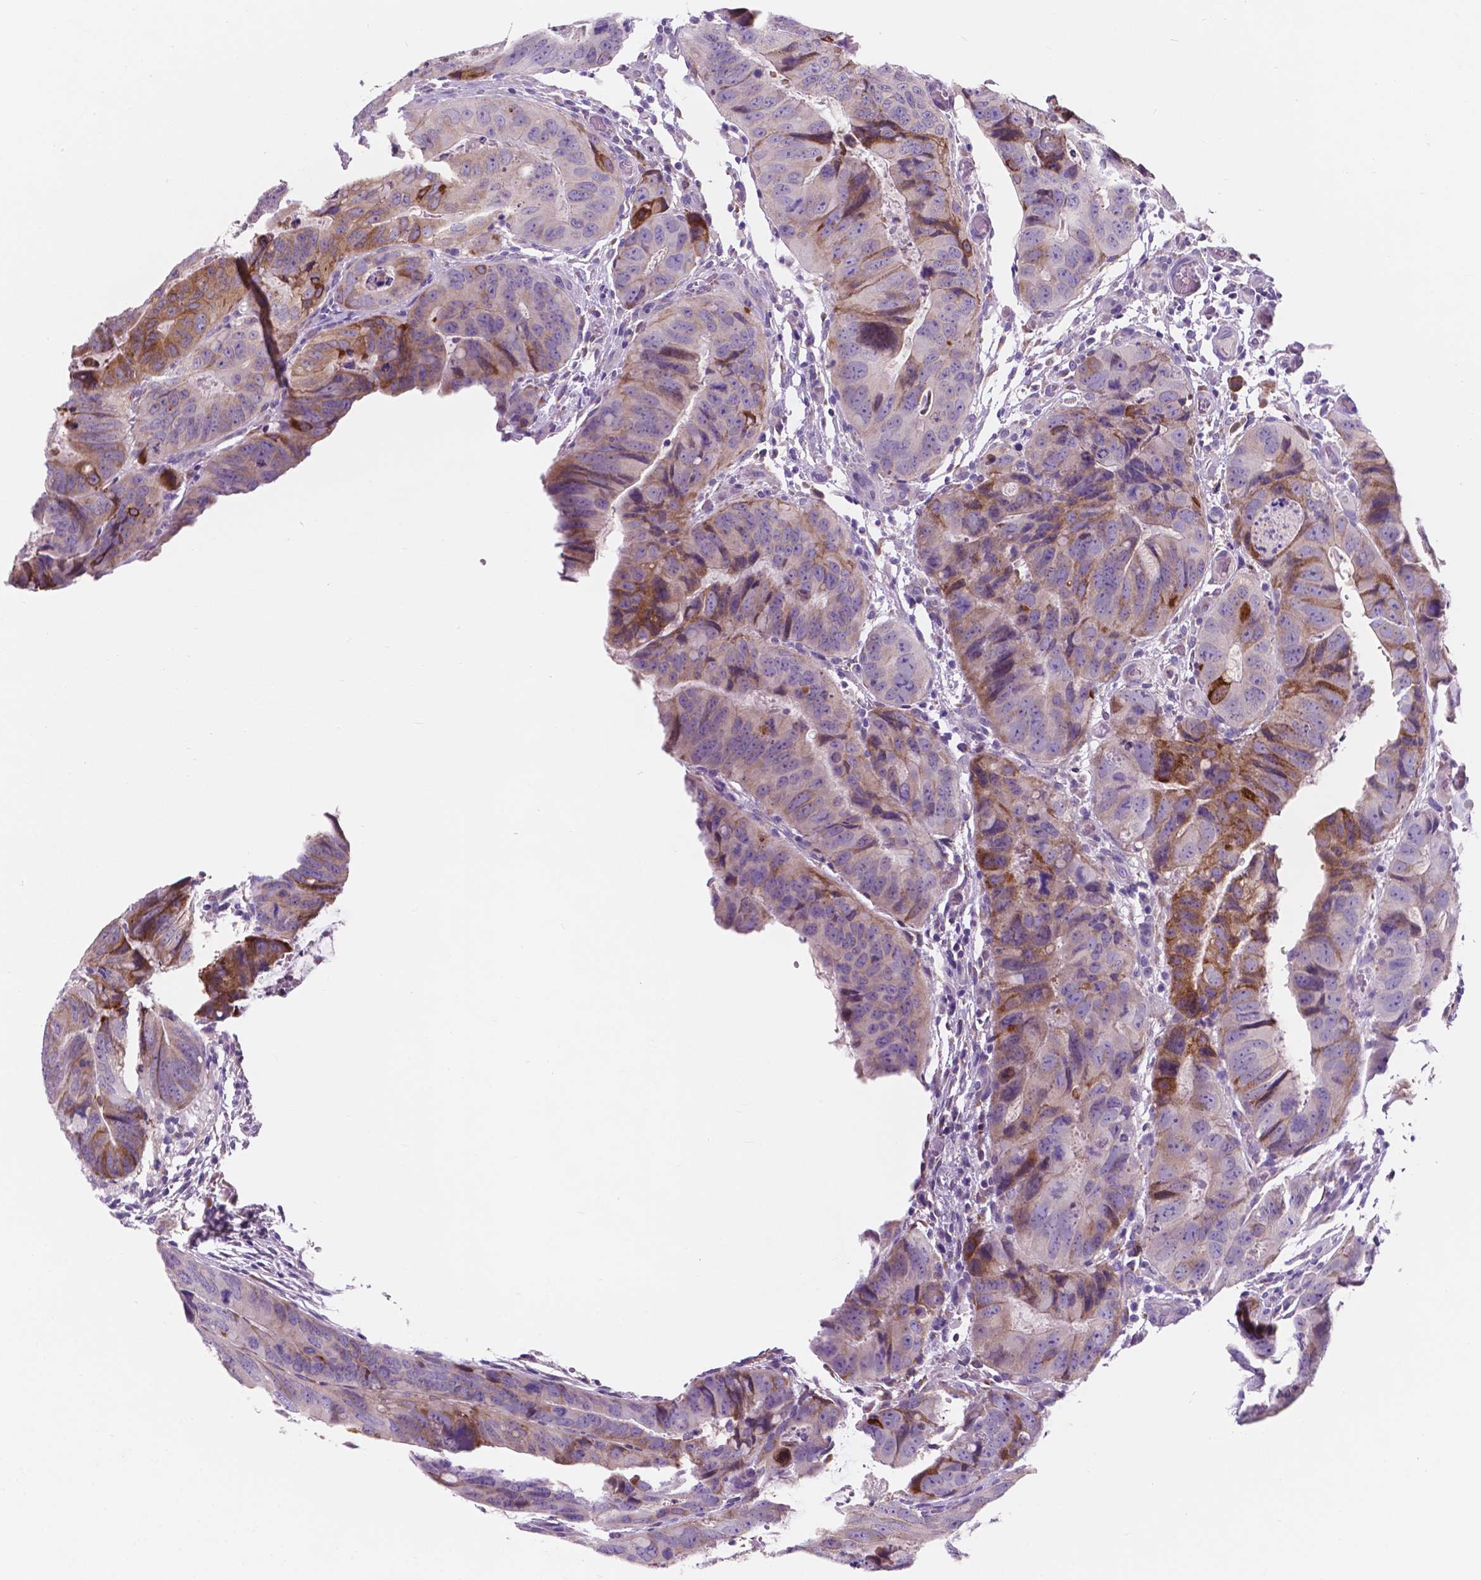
{"staining": {"intensity": "moderate", "quantity": "25%-75%", "location": "cytoplasmic/membranous"}, "tissue": "colorectal cancer", "cell_type": "Tumor cells", "image_type": "cancer", "snomed": [{"axis": "morphology", "description": "Adenocarcinoma, NOS"}, {"axis": "topography", "description": "Colon"}], "caption": "Adenocarcinoma (colorectal) tissue shows moderate cytoplasmic/membranous staining in about 25%-75% of tumor cells, visualized by immunohistochemistry.", "gene": "IREB2", "patient": {"sex": "male", "age": 79}}